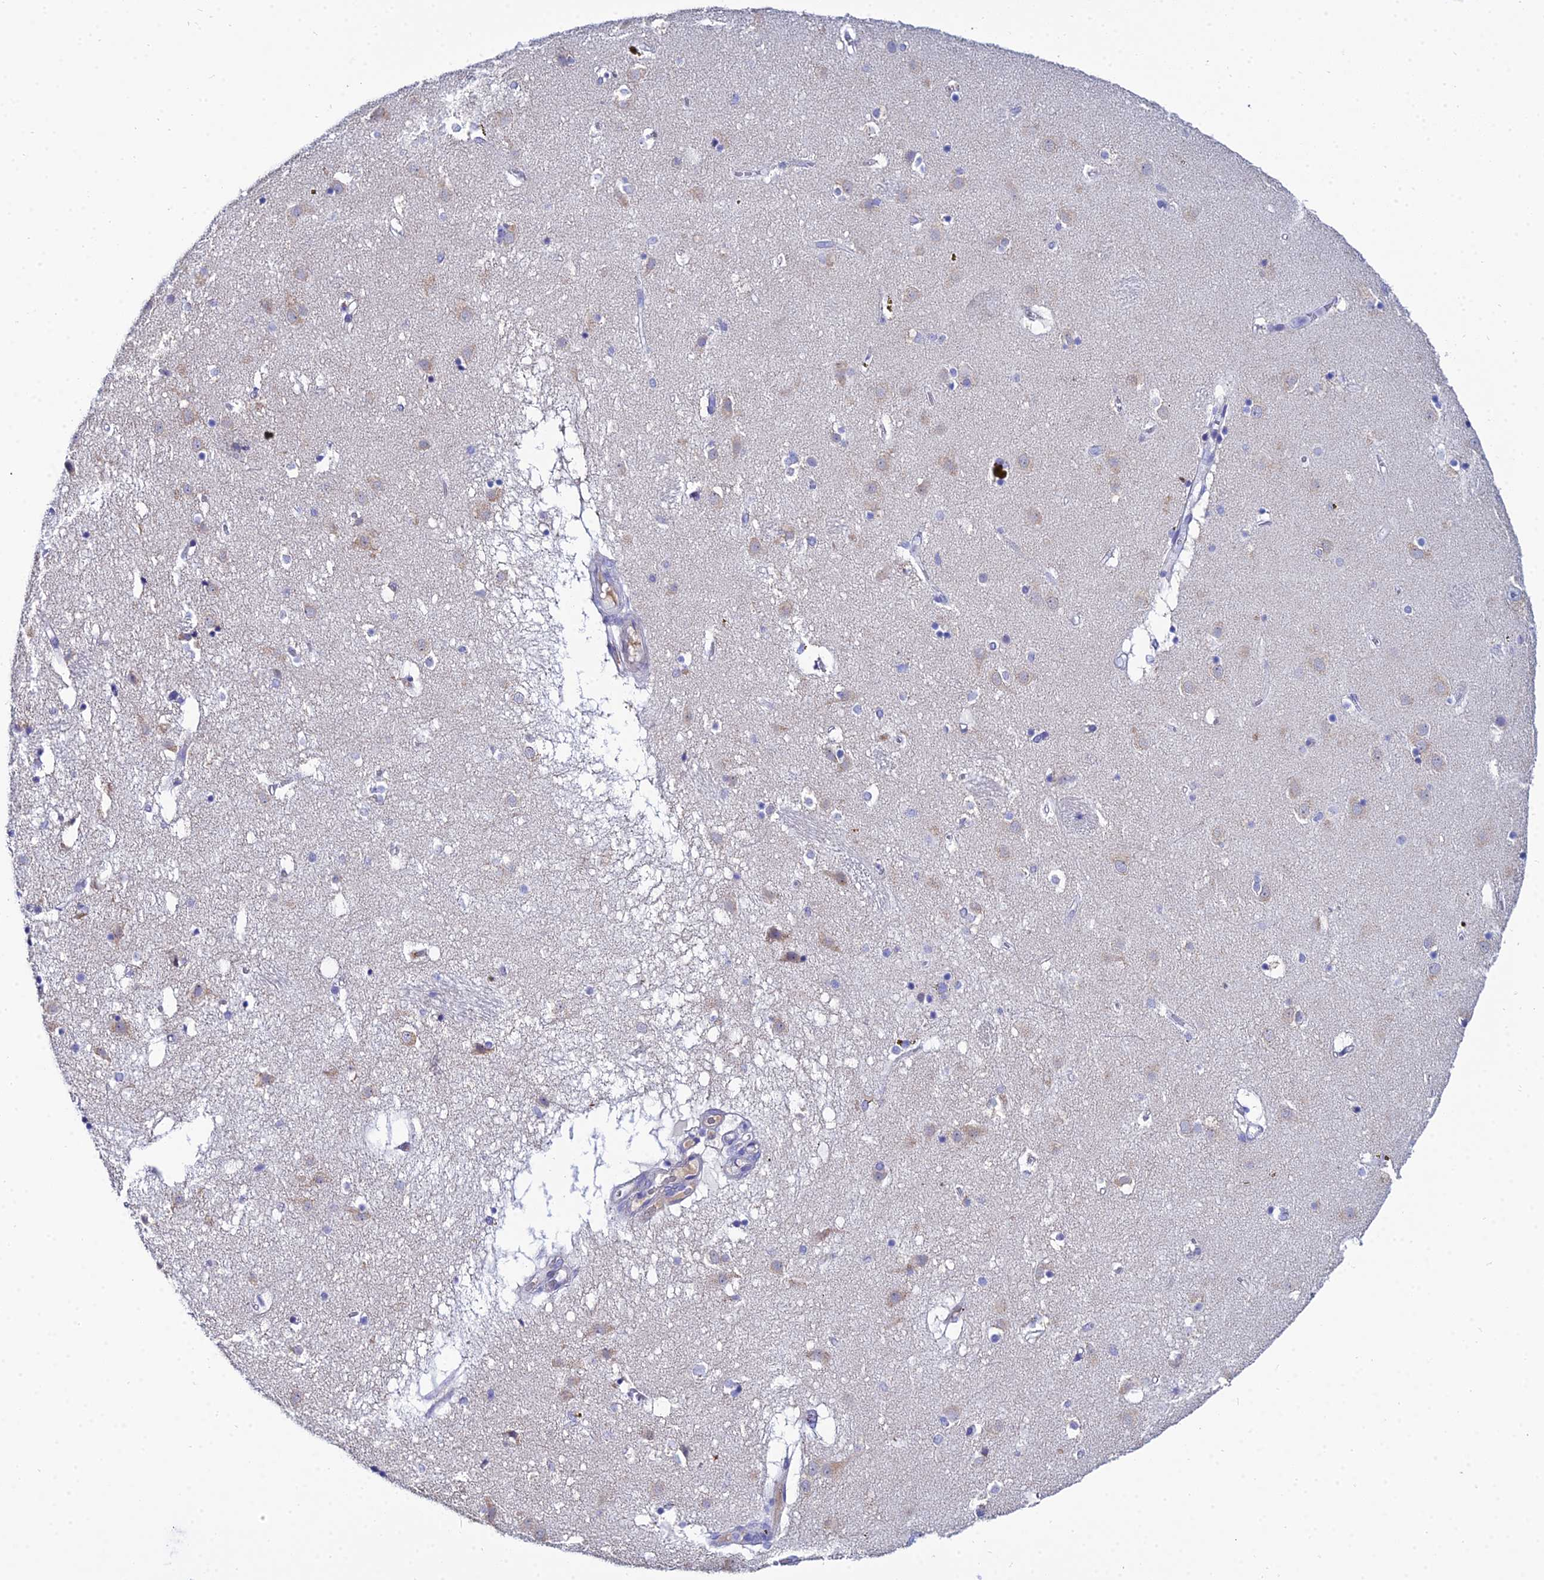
{"staining": {"intensity": "negative", "quantity": "none", "location": "none"}, "tissue": "caudate", "cell_type": "Glial cells", "image_type": "normal", "snomed": [{"axis": "morphology", "description": "Normal tissue, NOS"}, {"axis": "topography", "description": "Lateral ventricle wall"}], "caption": "The image shows no significant expression in glial cells of caudate. The staining was performed using DAB (3,3'-diaminobenzidine) to visualize the protein expression in brown, while the nuclei were stained in blue with hematoxylin (Magnification: 20x).", "gene": "ZXDA", "patient": {"sex": "male", "age": 70}}